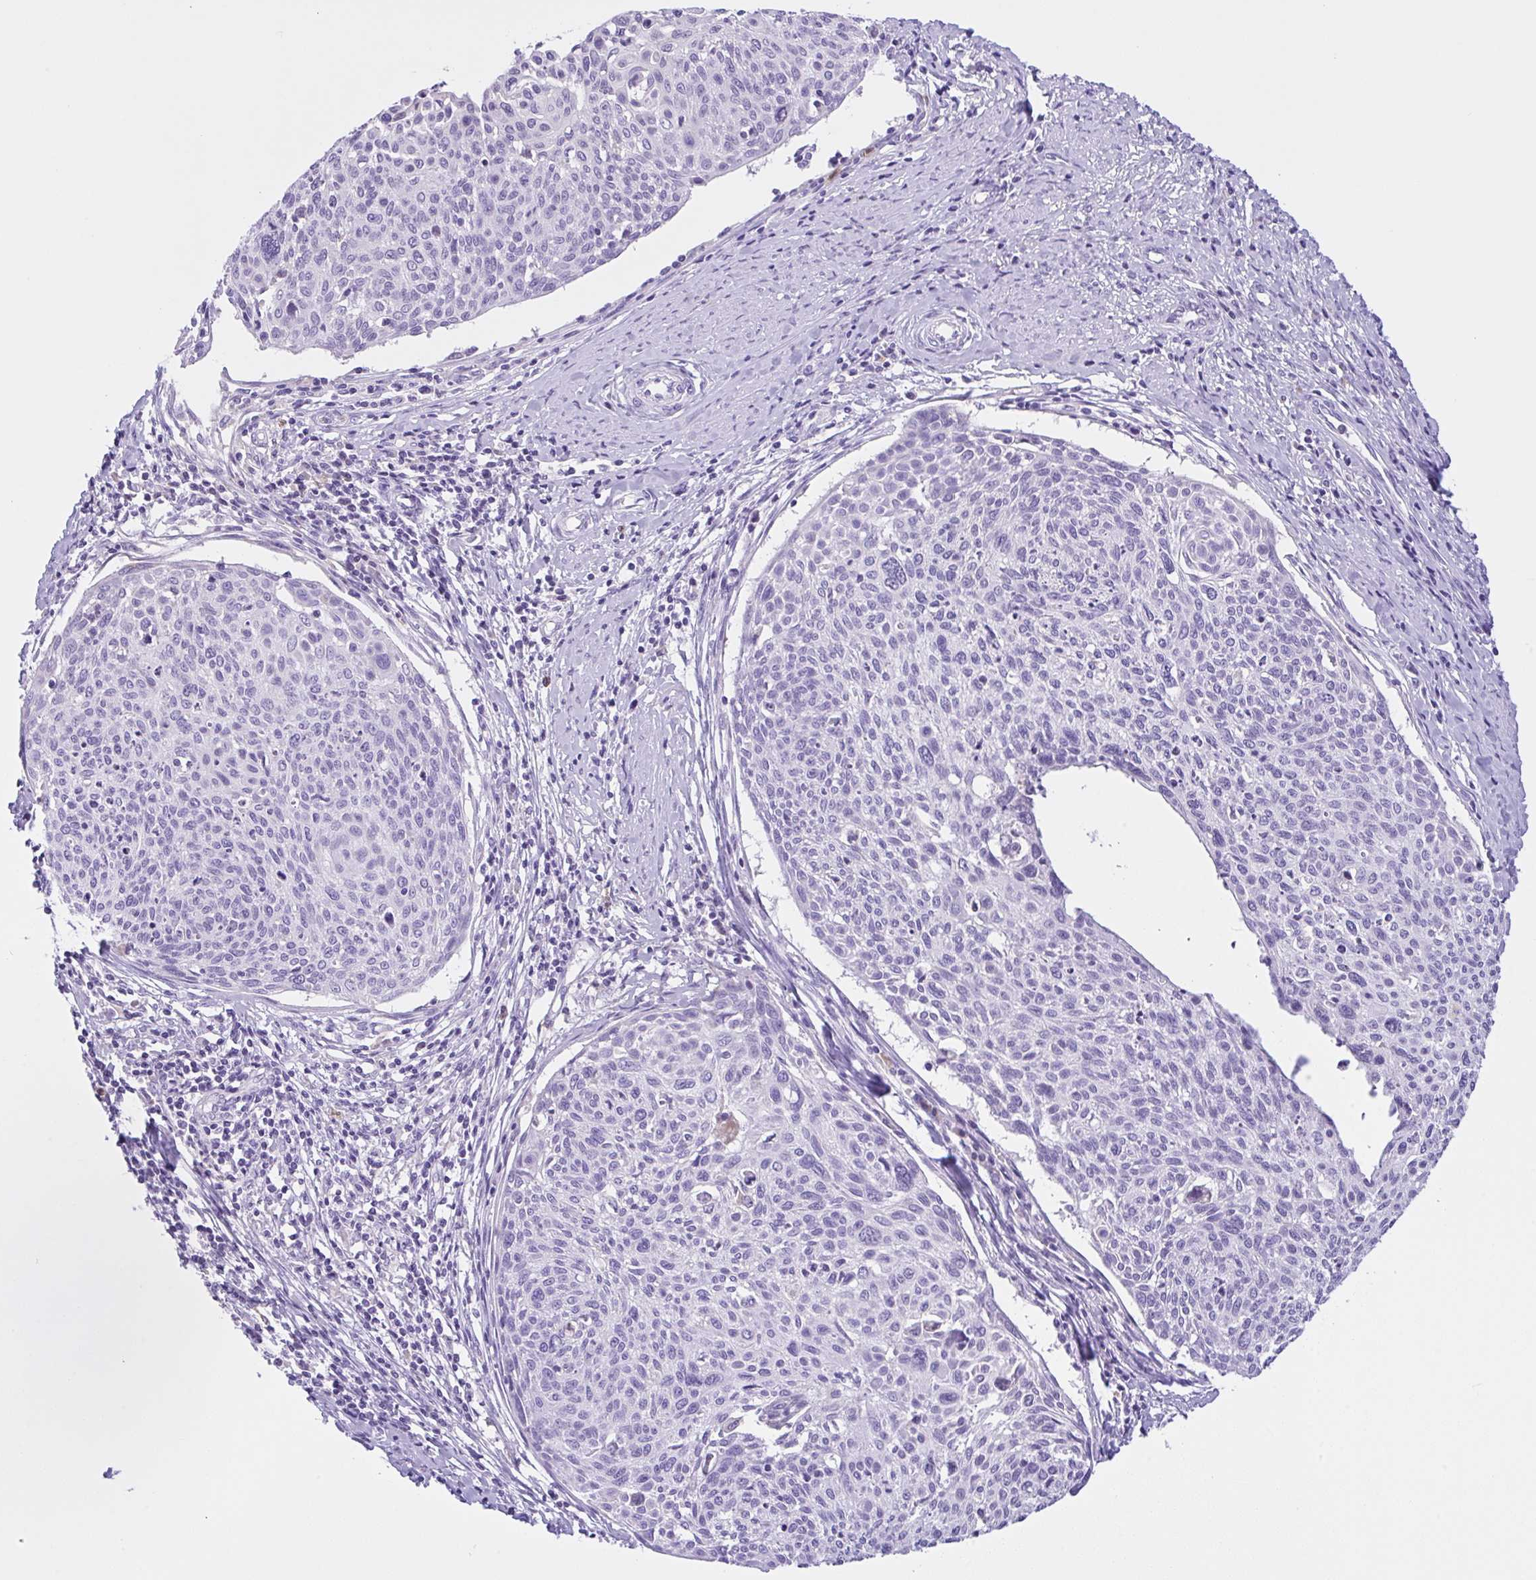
{"staining": {"intensity": "negative", "quantity": "none", "location": "none"}, "tissue": "cervical cancer", "cell_type": "Tumor cells", "image_type": "cancer", "snomed": [{"axis": "morphology", "description": "Squamous cell carcinoma, NOS"}, {"axis": "topography", "description": "Cervix"}], "caption": "Histopathology image shows no significant protein positivity in tumor cells of squamous cell carcinoma (cervical). Nuclei are stained in blue.", "gene": "NCF1", "patient": {"sex": "female", "age": 49}}